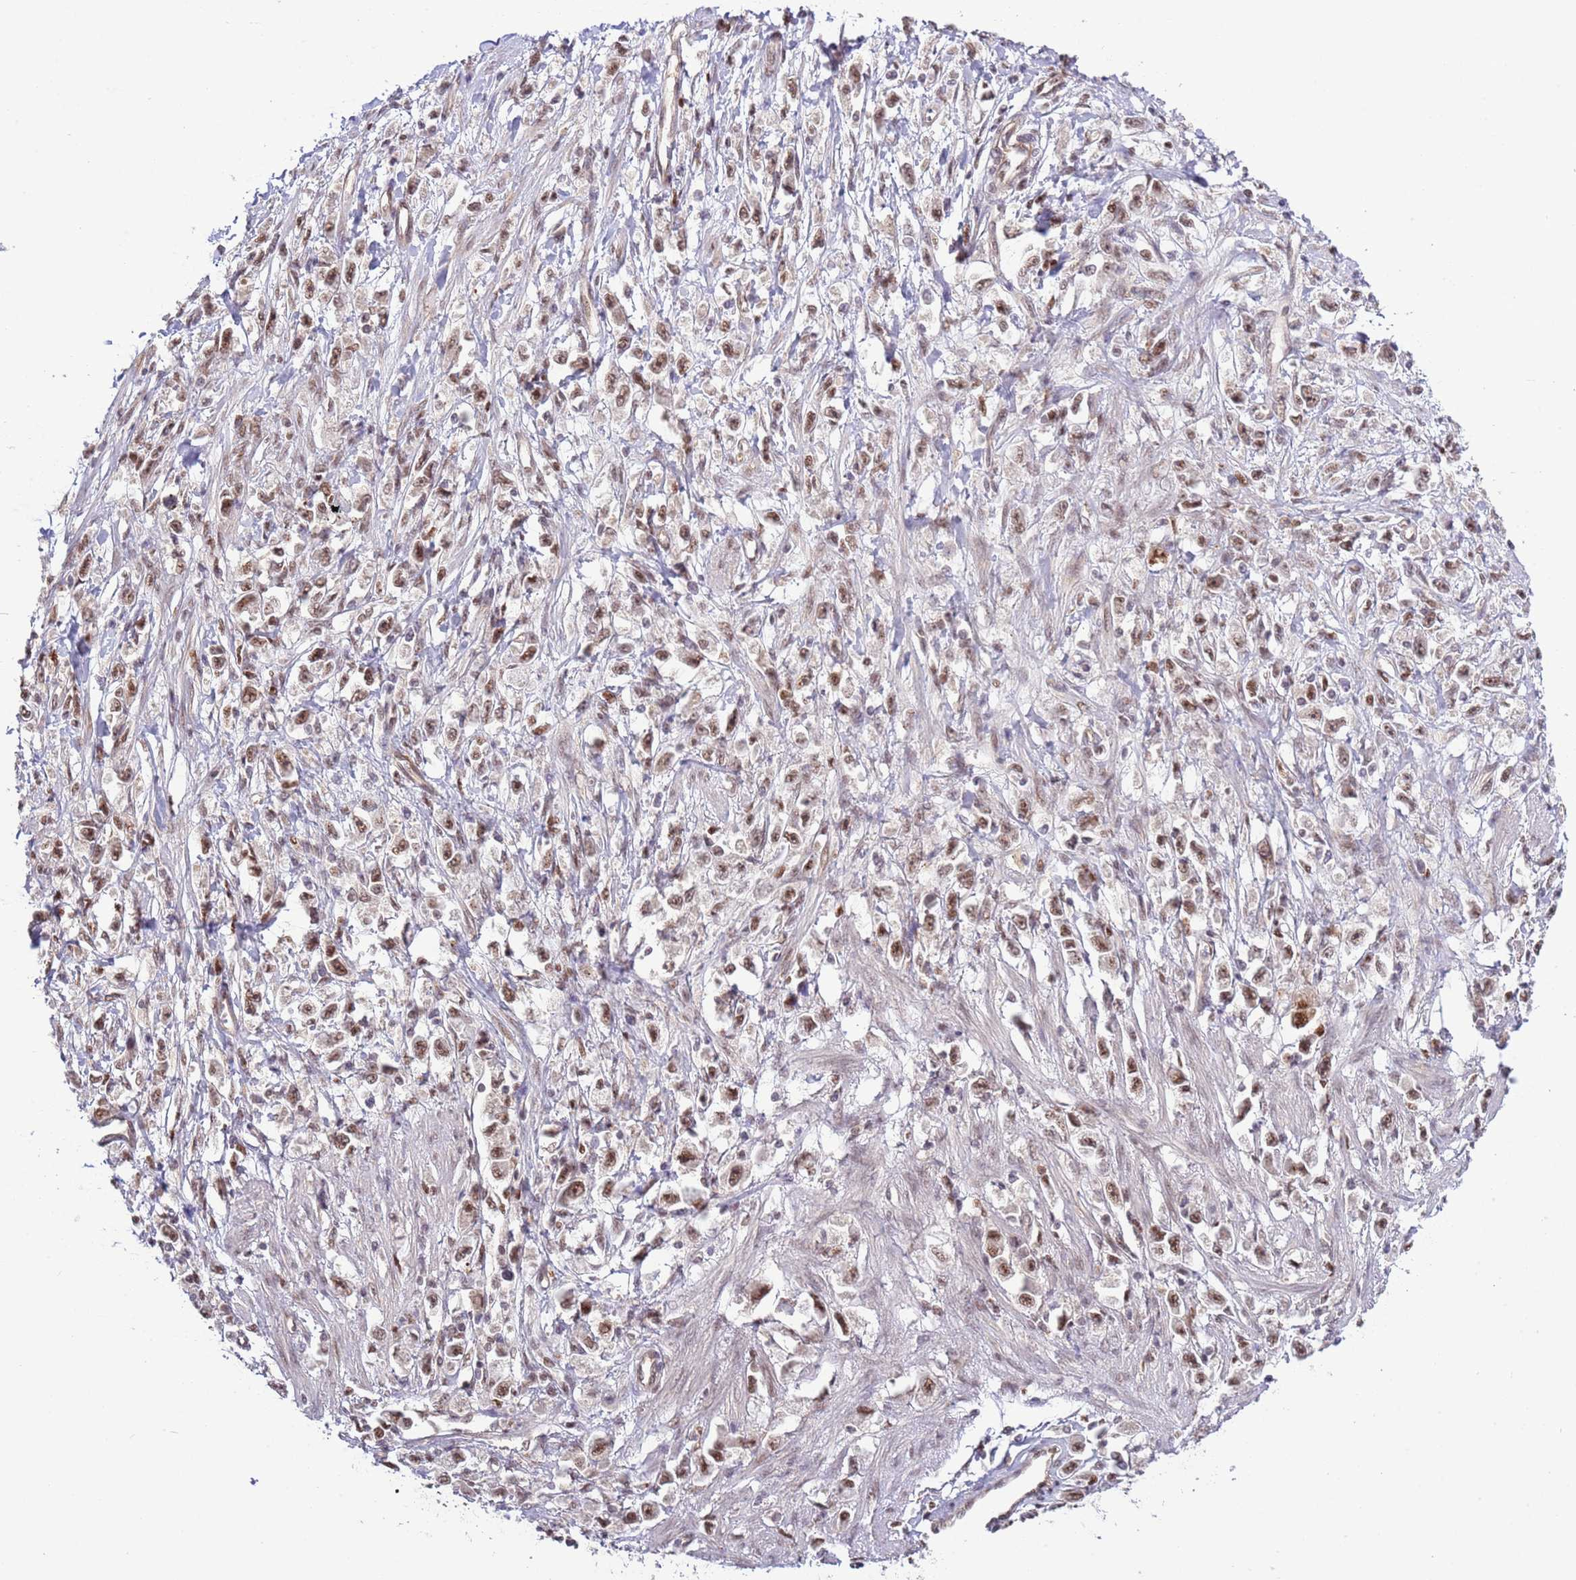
{"staining": {"intensity": "moderate", "quantity": ">75%", "location": "nuclear"}, "tissue": "stomach cancer", "cell_type": "Tumor cells", "image_type": "cancer", "snomed": [{"axis": "morphology", "description": "Adenocarcinoma, NOS"}, {"axis": "topography", "description": "Stomach"}], "caption": "Protein staining shows moderate nuclear expression in about >75% of tumor cells in stomach cancer (adenocarcinoma). The staining was performed using DAB (3,3'-diaminobenzidine), with brown indicating positive protein expression. Nuclei are stained blue with hematoxylin.", "gene": "PRPF6", "patient": {"sex": "female", "age": 59}}